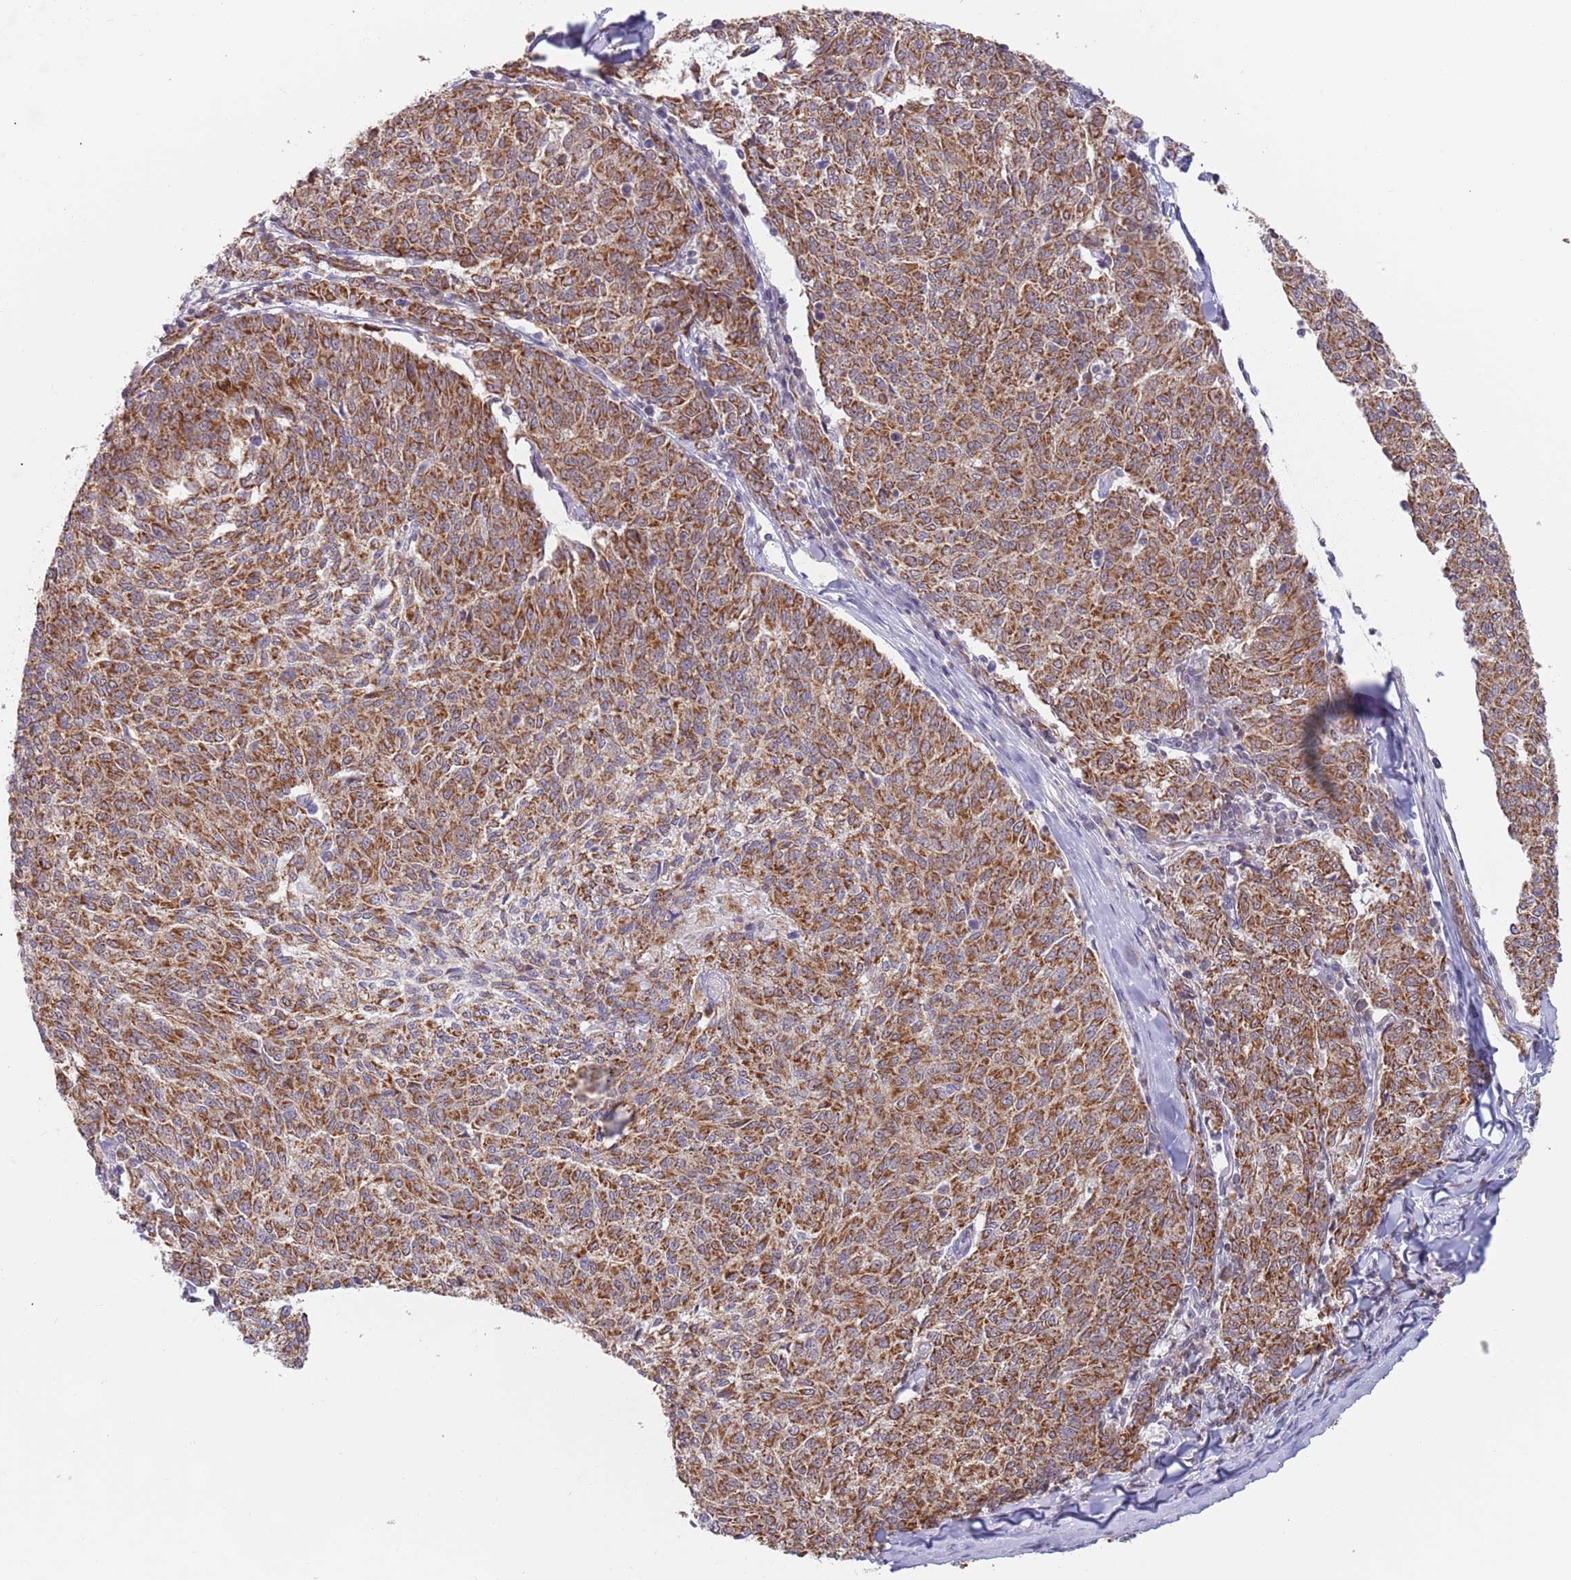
{"staining": {"intensity": "strong", "quantity": ">75%", "location": "cytoplasmic/membranous"}, "tissue": "melanoma", "cell_type": "Tumor cells", "image_type": "cancer", "snomed": [{"axis": "morphology", "description": "Malignant melanoma, NOS"}, {"axis": "topography", "description": "Skin"}], "caption": "Immunohistochemistry (IHC) histopathology image of neoplastic tissue: melanoma stained using immunohistochemistry shows high levels of strong protein expression localized specifically in the cytoplasmic/membranous of tumor cells, appearing as a cytoplasmic/membranous brown color.", "gene": "TIMM13", "patient": {"sex": "female", "age": 72}}